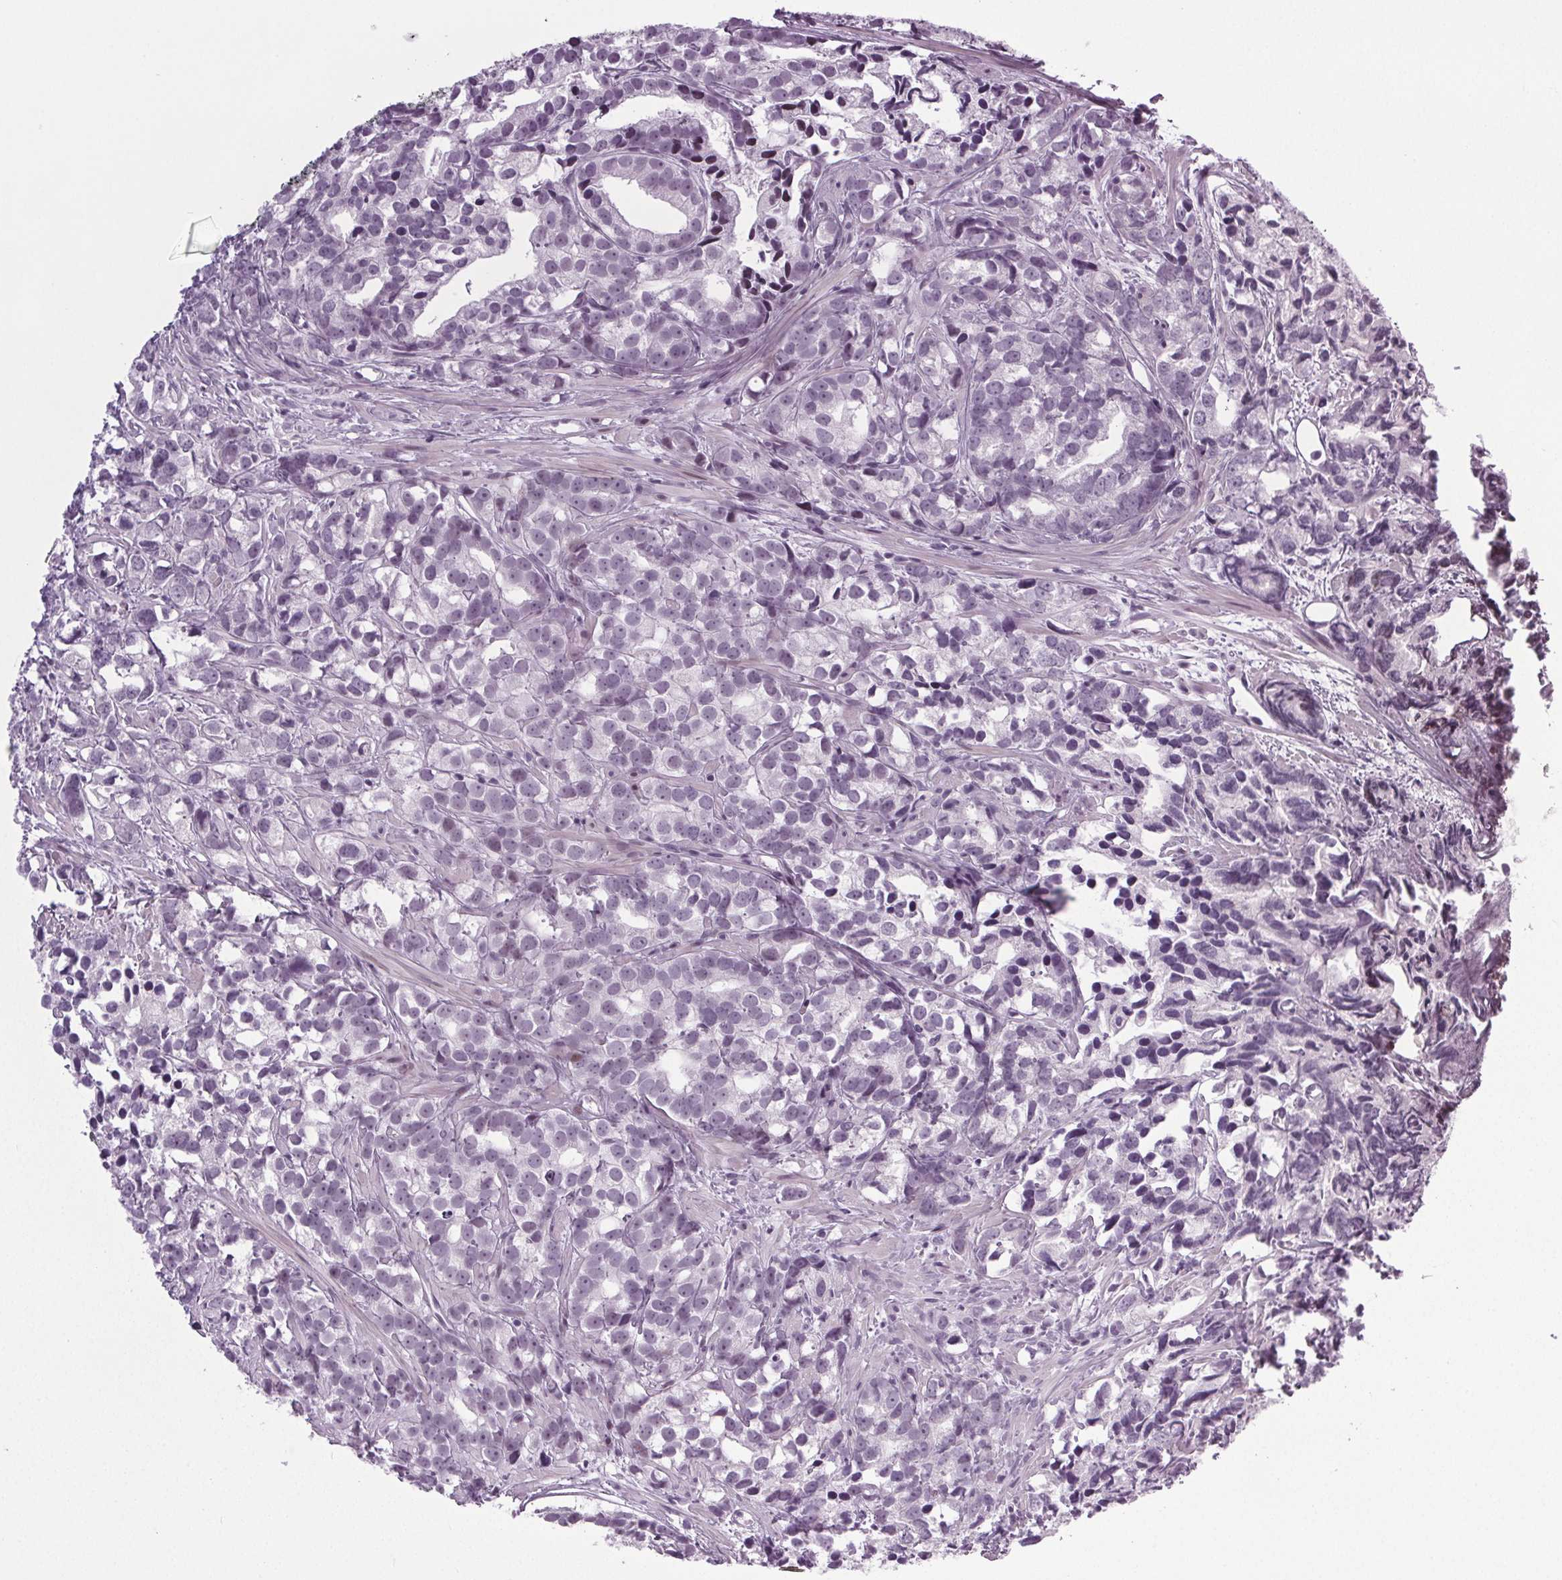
{"staining": {"intensity": "negative", "quantity": "none", "location": "none"}, "tissue": "prostate cancer", "cell_type": "Tumor cells", "image_type": "cancer", "snomed": [{"axis": "morphology", "description": "Adenocarcinoma, High grade"}, {"axis": "topography", "description": "Prostate"}], "caption": "This is an immunohistochemistry histopathology image of high-grade adenocarcinoma (prostate). There is no expression in tumor cells.", "gene": "IGF2BP1", "patient": {"sex": "male", "age": 79}}